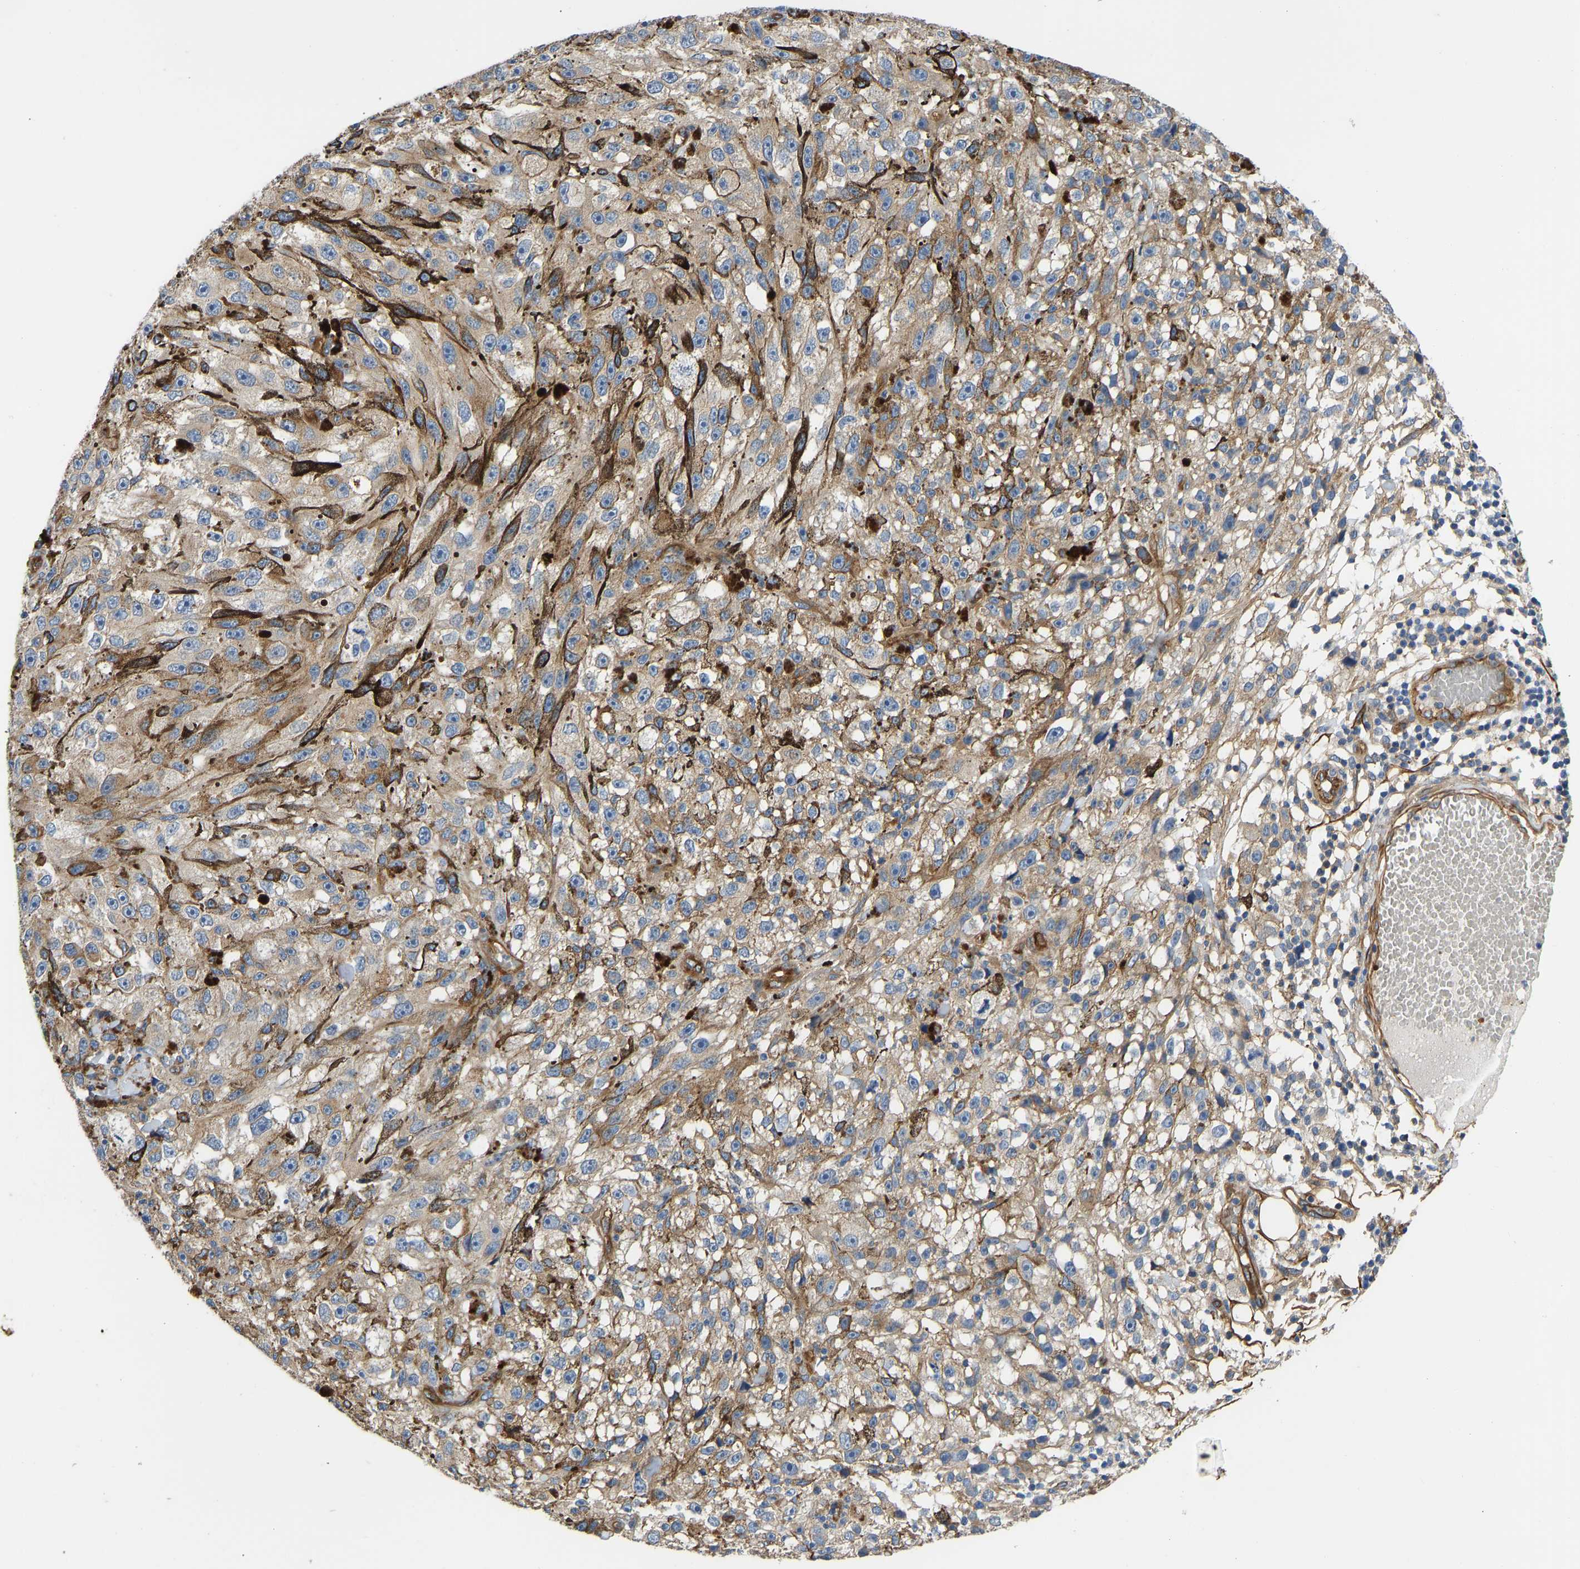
{"staining": {"intensity": "moderate", "quantity": "25%-75%", "location": "cytoplasmic/membranous"}, "tissue": "melanoma", "cell_type": "Tumor cells", "image_type": "cancer", "snomed": [{"axis": "morphology", "description": "Malignant melanoma, NOS"}, {"axis": "topography", "description": "Skin"}], "caption": "Immunohistochemical staining of human malignant melanoma exhibits medium levels of moderate cytoplasmic/membranous protein staining in approximately 25%-75% of tumor cells.", "gene": "MYO1C", "patient": {"sex": "female", "age": 104}}